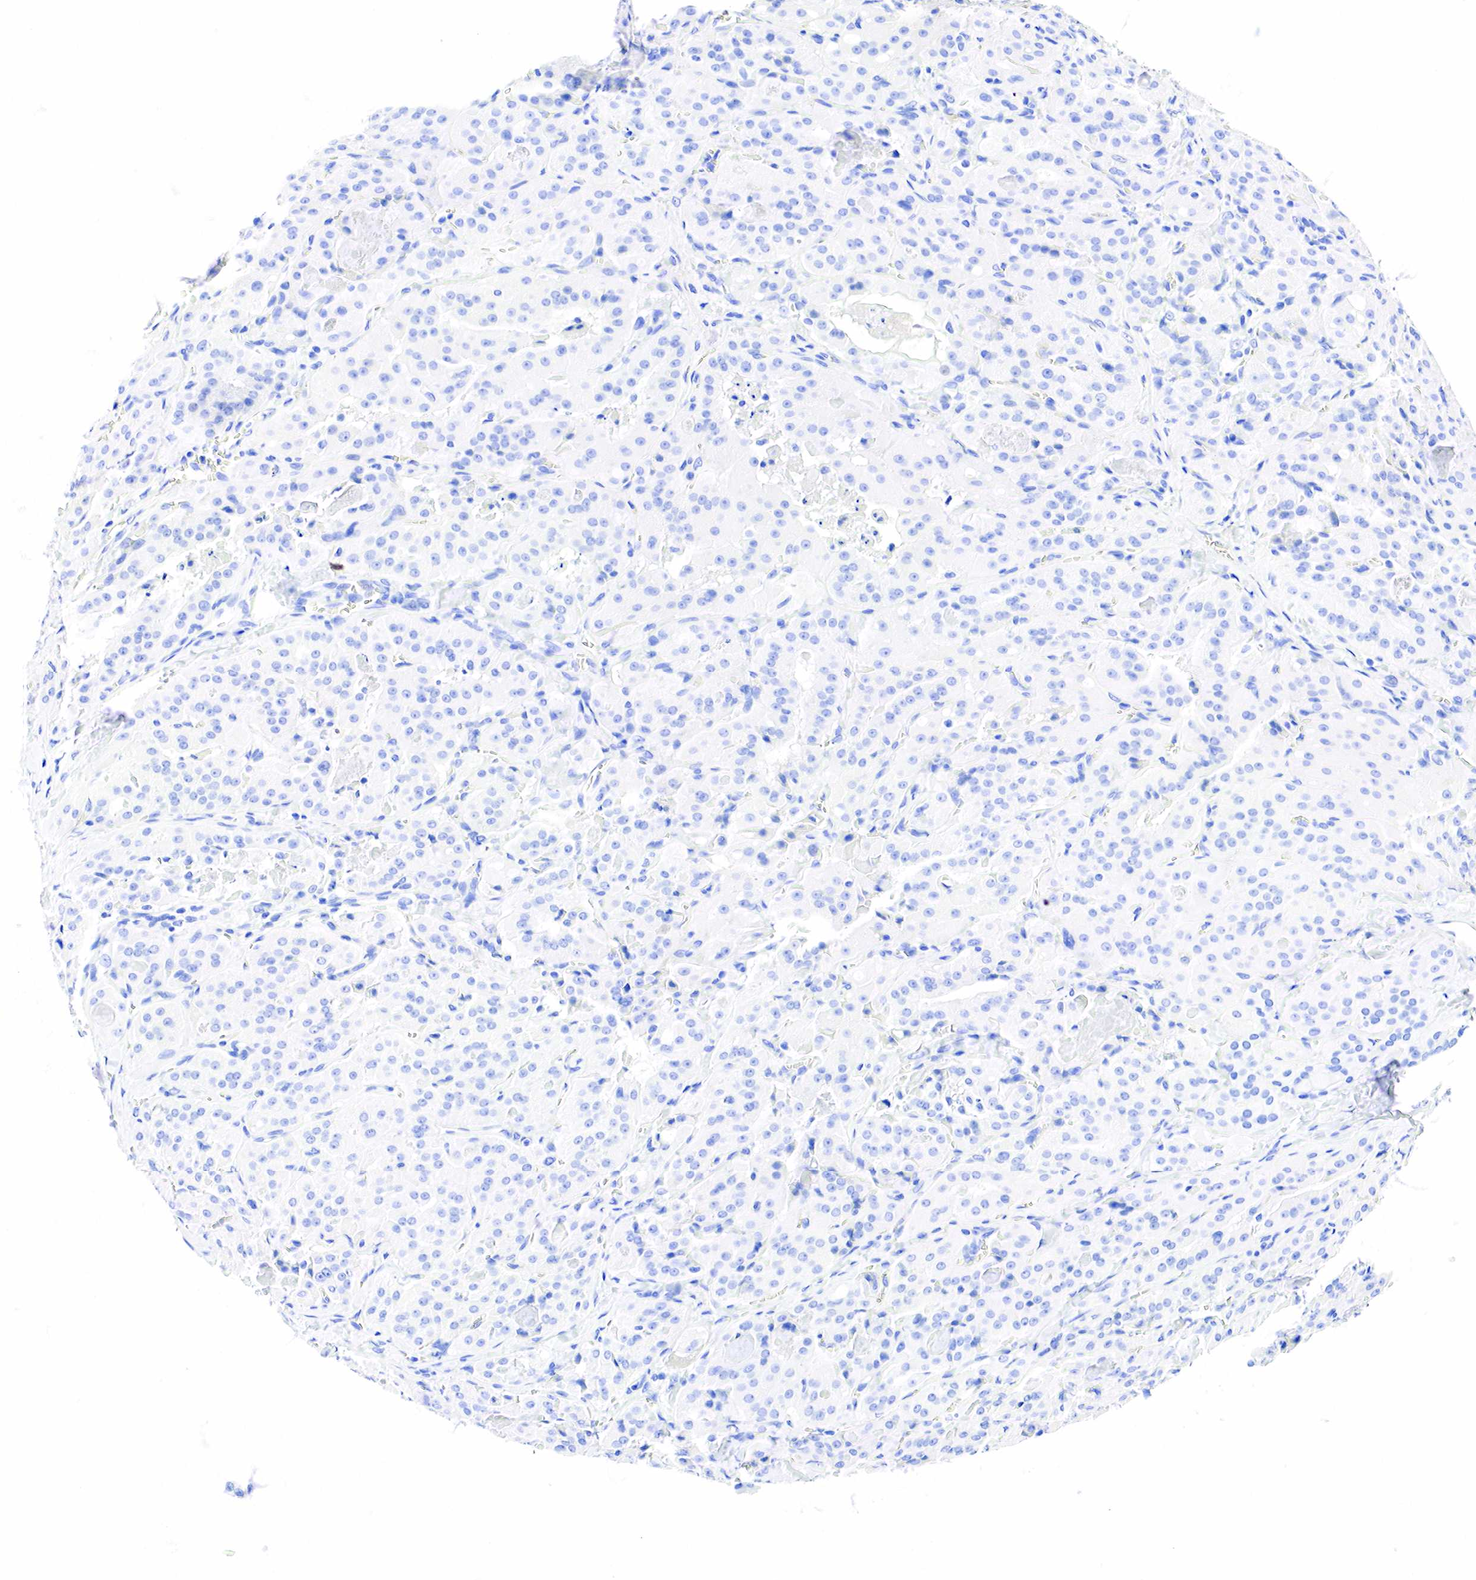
{"staining": {"intensity": "negative", "quantity": "none", "location": "none"}, "tissue": "thyroid cancer", "cell_type": "Tumor cells", "image_type": "cancer", "snomed": [{"axis": "morphology", "description": "Carcinoma, NOS"}, {"axis": "topography", "description": "Thyroid gland"}], "caption": "IHC of human thyroid cancer displays no staining in tumor cells. The staining was performed using DAB to visualize the protein expression in brown, while the nuclei were stained in blue with hematoxylin (Magnification: 20x).", "gene": "ESR1", "patient": {"sex": "male", "age": 76}}